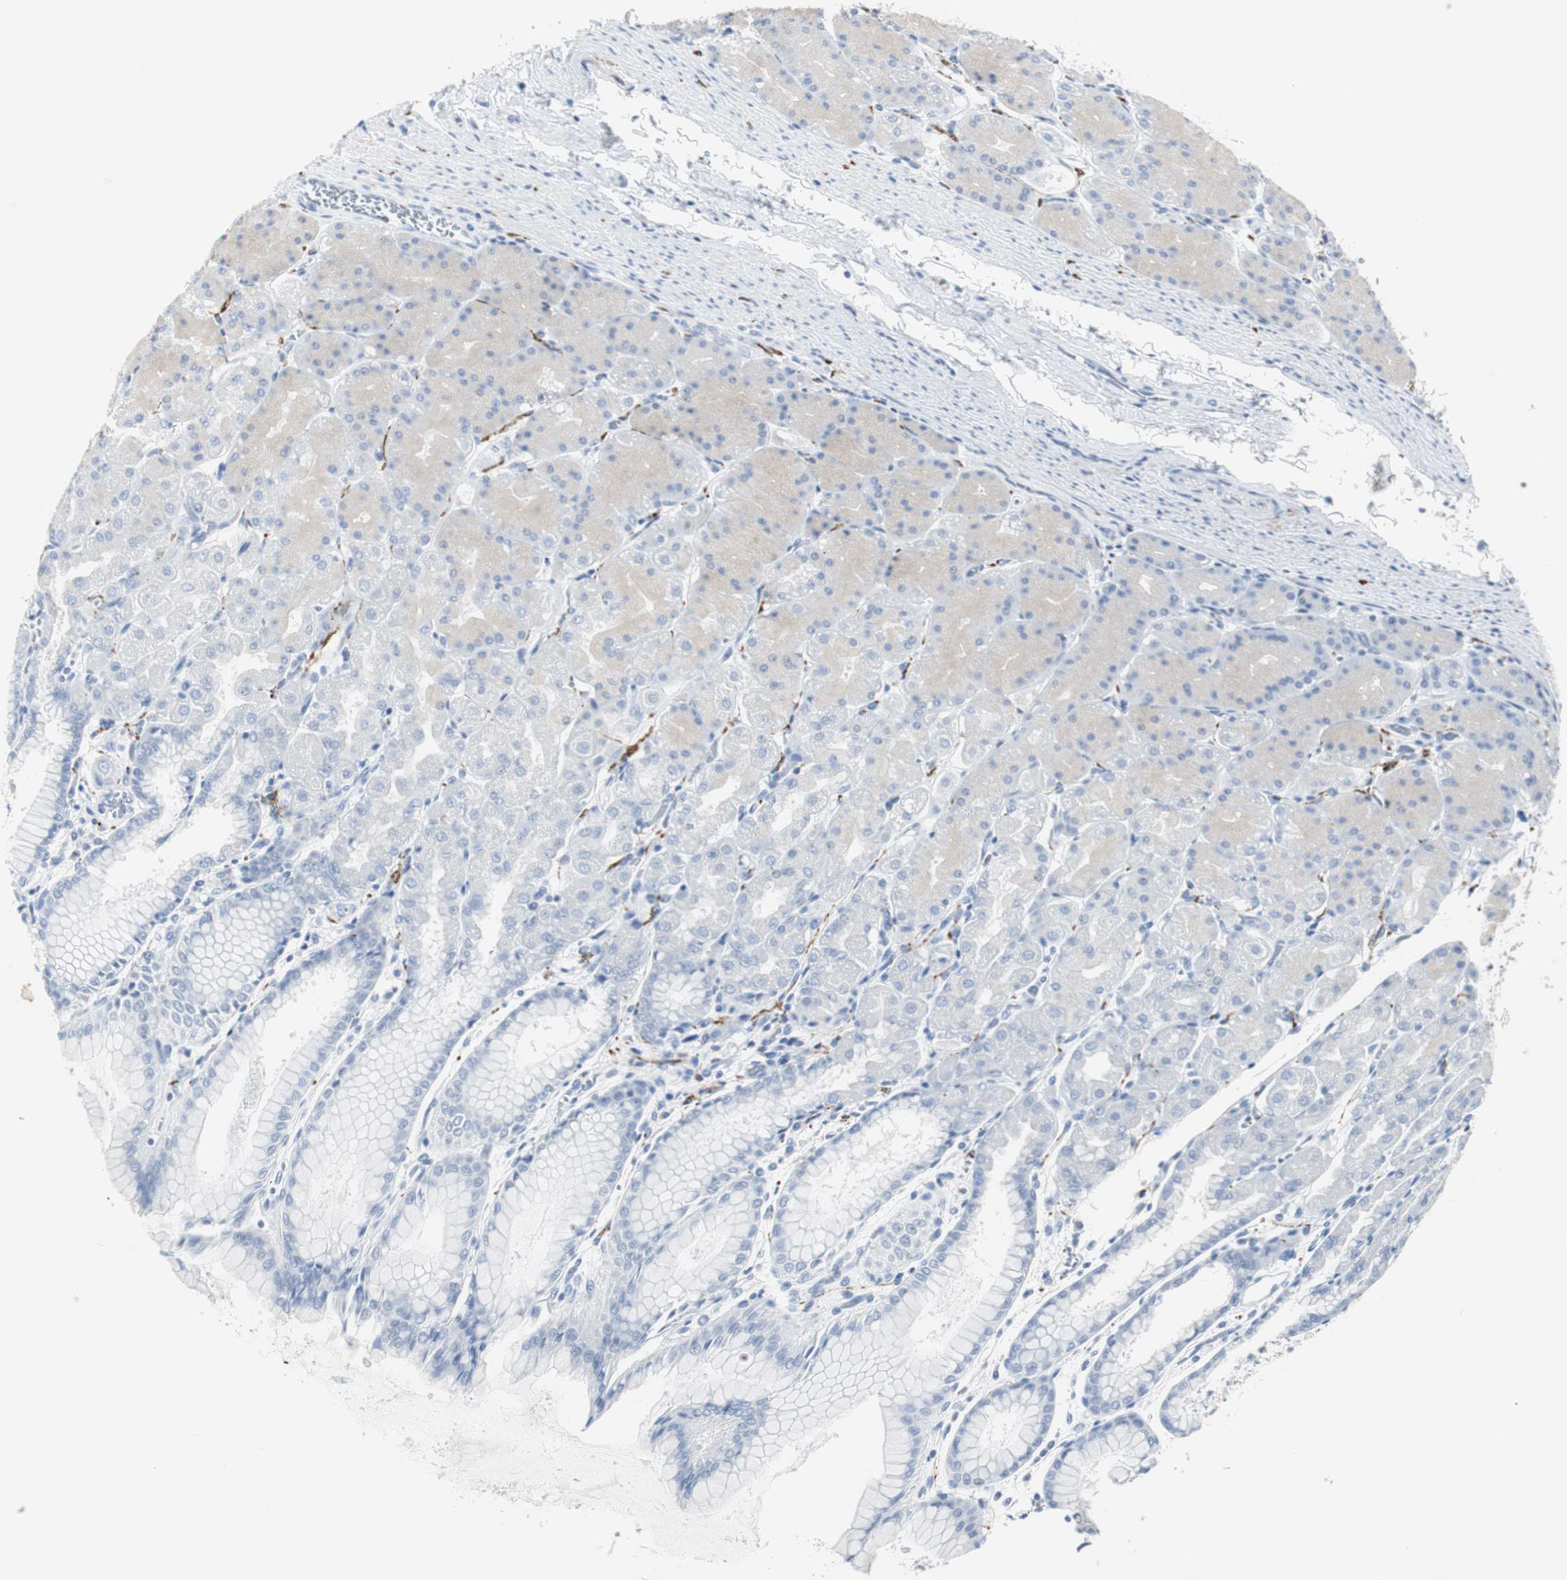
{"staining": {"intensity": "weak", "quantity": "25%-75%", "location": "cytoplasmic/membranous"}, "tissue": "stomach", "cell_type": "Glandular cells", "image_type": "normal", "snomed": [{"axis": "morphology", "description": "Normal tissue, NOS"}, {"axis": "topography", "description": "Stomach, upper"}], "caption": "High-magnification brightfield microscopy of unremarkable stomach stained with DAB (brown) and counterstained with hematoxylin (blue). glandular cells exhibit weak cytoplasmic/membranous positivity is appreciated in about25%-75% of cells.", "gene": "GAP43", "patient": {"sex": "female", "age": 56}}